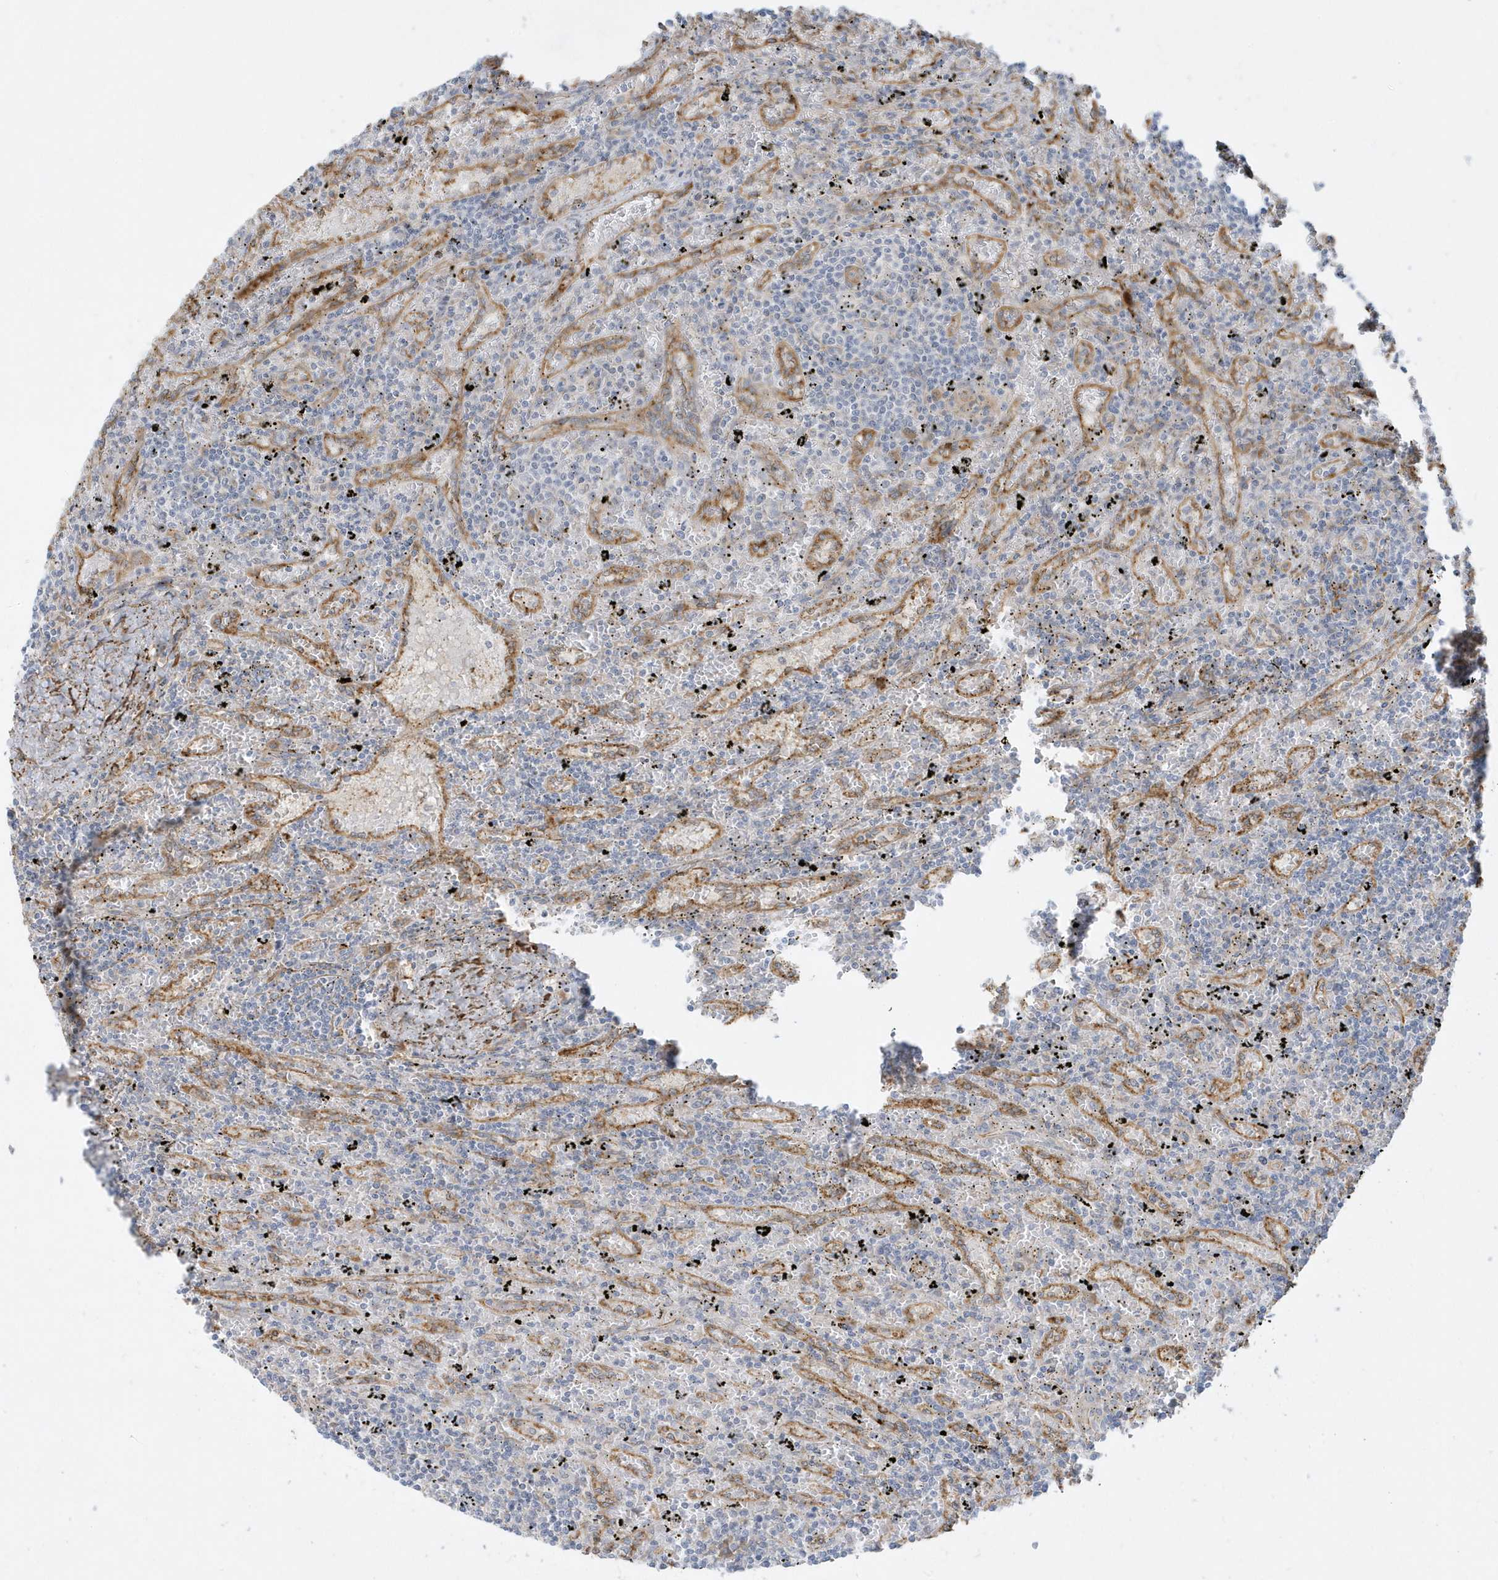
{"staining": {"intensity": "negative", "quantity": "none", "location": "none"}, "tissue": "lymphoma", "cell_type": "Tumor cells", "image_type": "cancer", "snomed": [{"axis": "morphology", "description": "Malignant lymphoma, non-Hodgkin's type, Low grade"}, {"axis": "topography", "description": "Spleen"}], "caption": "Lymphoma was stained to show a protein in brown. There is no significant positivity in tumor cells.", "gene": "THADA", "patient": {"sex": "male", "age": 76}}